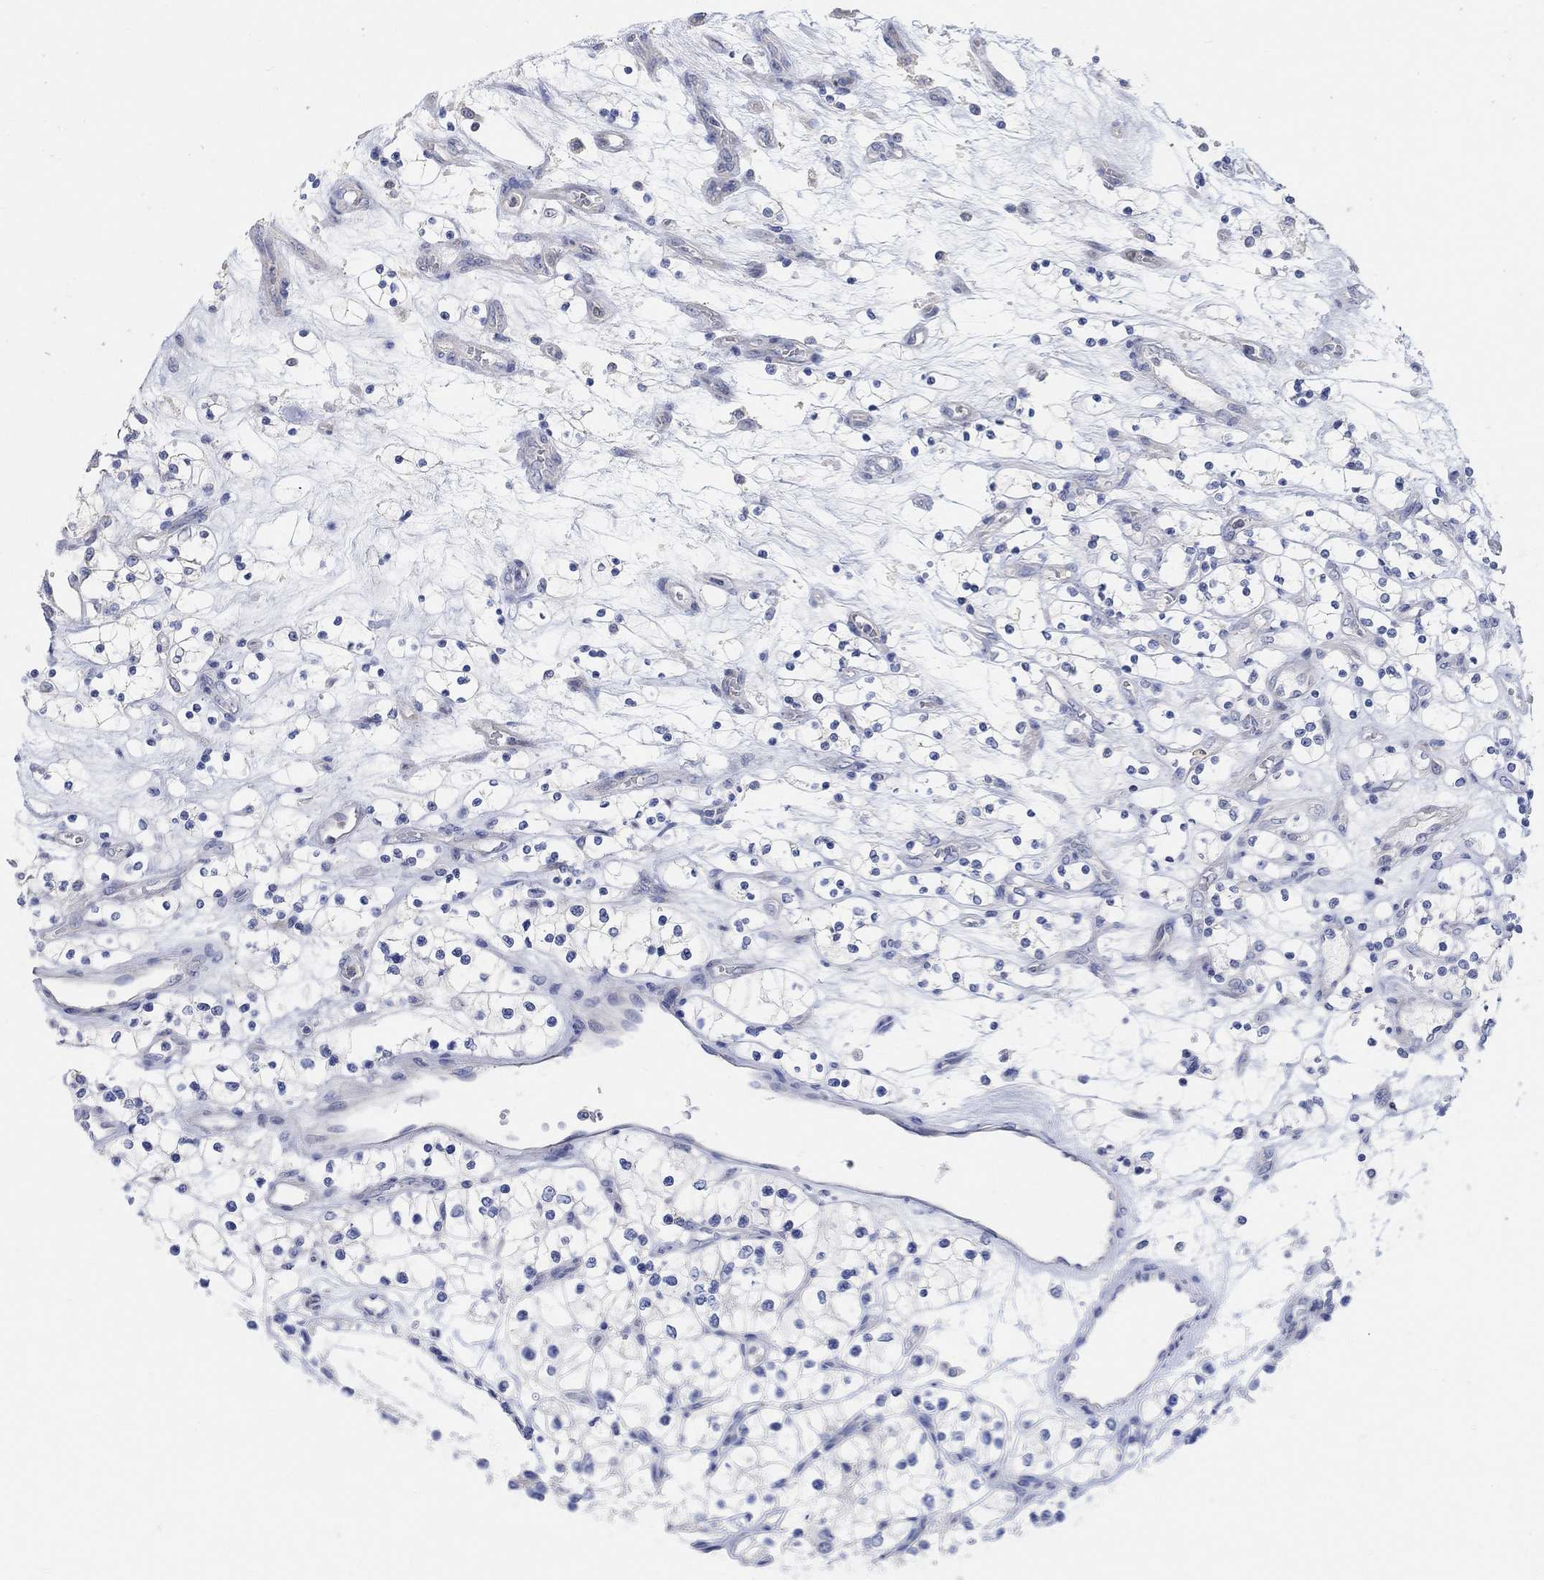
{"staining": {"intensity": "negative", "quantity": "none", "location": "none"}, "tissue": "renal cancer", "cell_type": "Tumor cells", "image_type": "cancer", "snomed": [{"axis": "morphology", "description": "Adenocarcinoma, NOS"}, {"axis": "topography", "description": "Kidney"}], "caption": "An IHC photomicrograph of adenocarcinoma (renal) is shown. There is no staining in tumor cells of adenocarcinoma (renal). The staining is performed using DAB brown chromogen with nuclei counter-stained in using hematoxylin.", "gene": "NLRP14", "patient": {"sex": "female", "age": 69}}